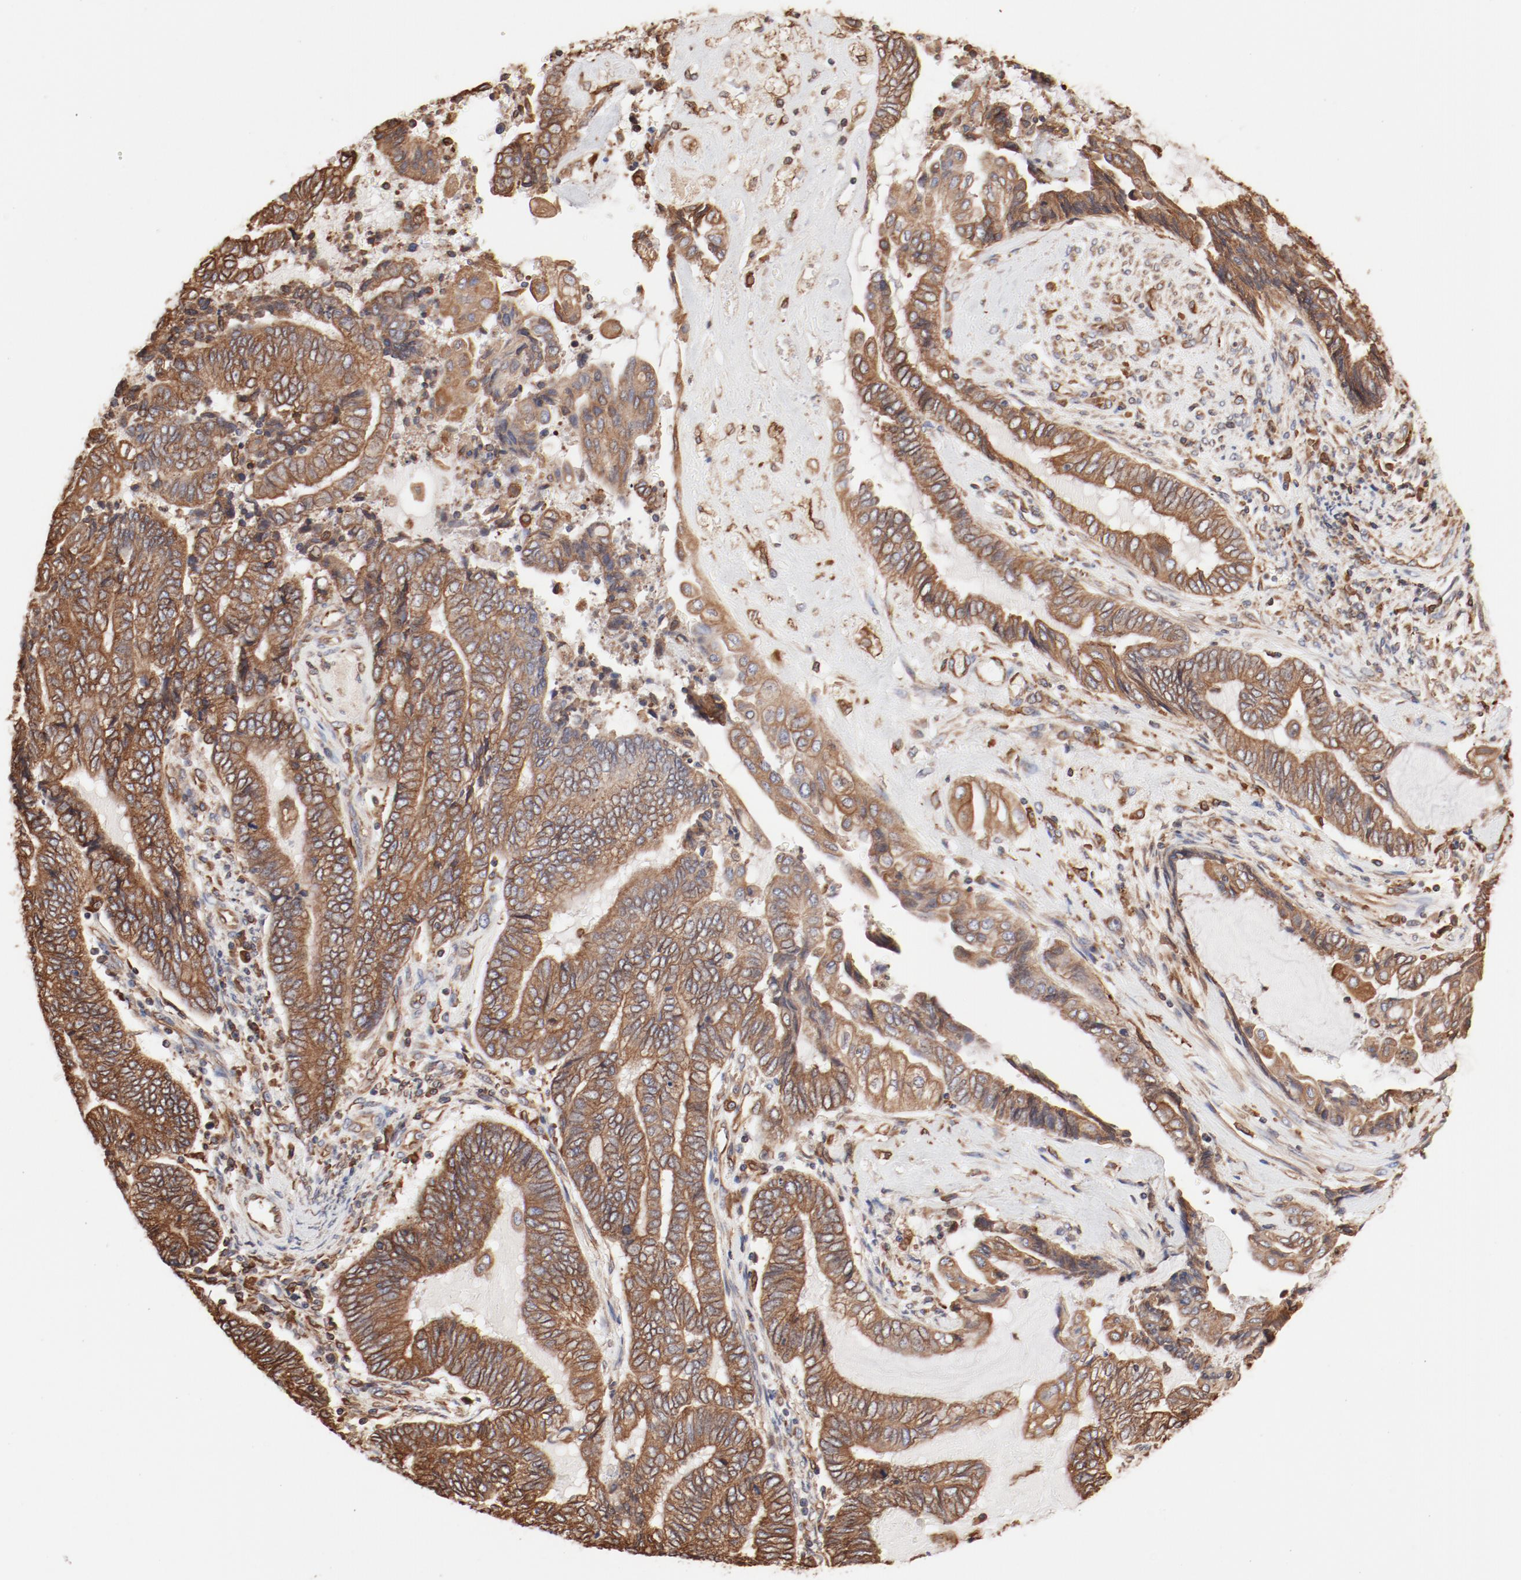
{"staining": {"intensity": "strong", "quantity": ">75%", "location": "cytoplasmic/membranous"}, "tissue": "endometrial cancer", "cell_type": "Tumor cells", "image_type": "cancer", "snomed": [{"axis": "morphology", "description": "Adenocarcinoma, NOS"}, {"axis": "topography", "description": "Uterus"}, {"axis": "topography", "description": "Endometrium"}], "caption": "A brown stain labels strong cytoplasmic/membranous staining of a protein in endometrial cancer (adenocarcinoma) tumor cells. (IHC, brightfield microscopy, high magnification).", "gene": "BCAP31", "patient": {"sex": "female", "age": 70}}